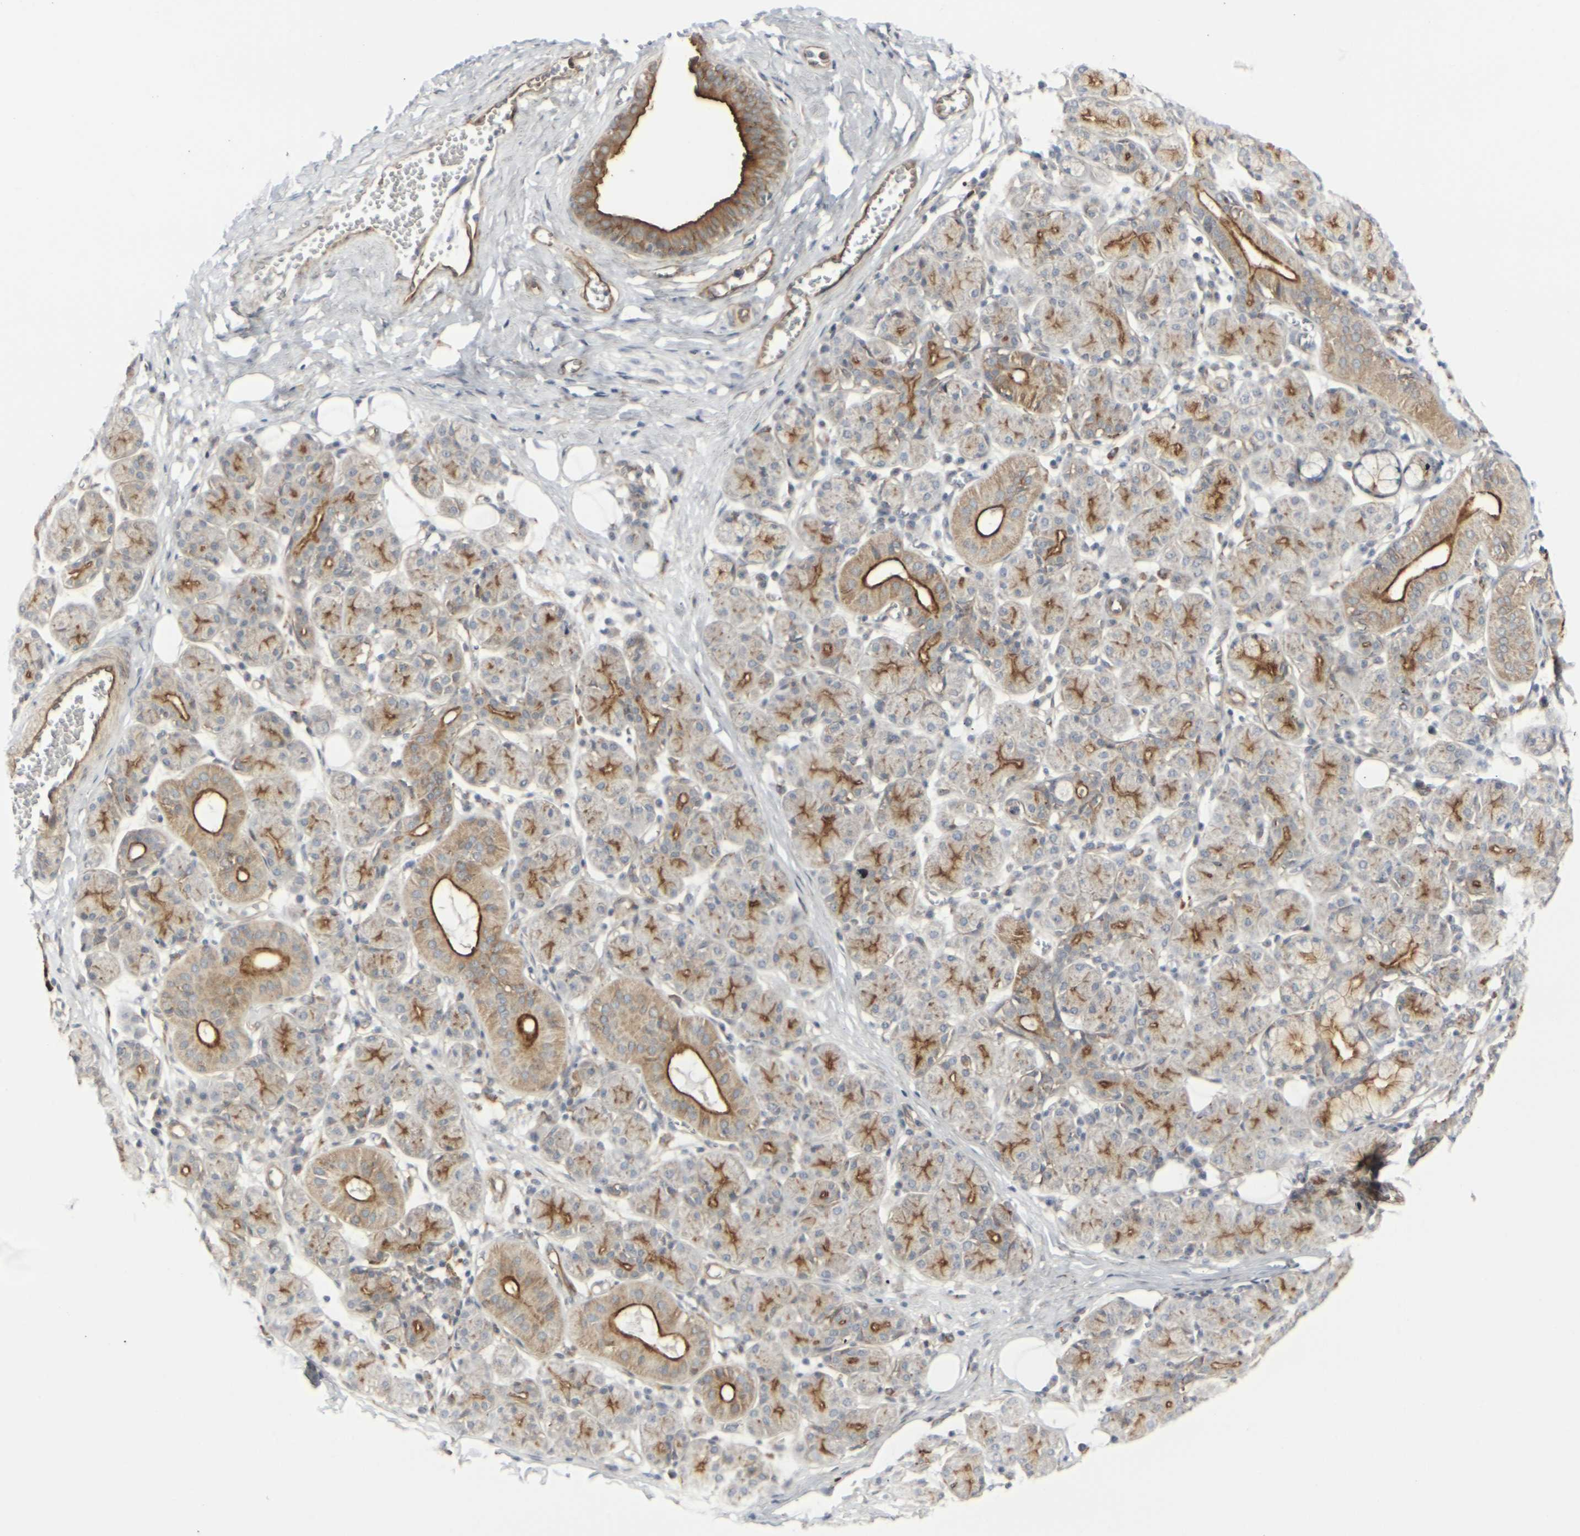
{"staining": {"intensity": "strong", "quantity": ">75%", "location": "cytoplasmic/membranous"}, "tissue": "salivary gland", "cell_type": "Glandular cells", "image_type": "normal", "snomed": [{"axis": "morphology", "description": "Normal tissue, NOS"}, {"axis": "morphology", "description": "Inflammation, NOS"}, {"axis": "topography", "description": "Lymph node"}, {"axis": "topography", "description": "Salivary gland"}], "caption": "Approximately >75% of glandular cells in unremarkable human salivary gland exhibit strong cytoplasmic/membranous protein positivity as visualized by brown immunohistochemical staining.", "gene": "MYOF", "patient": {"sex": "male", "age": 3}}